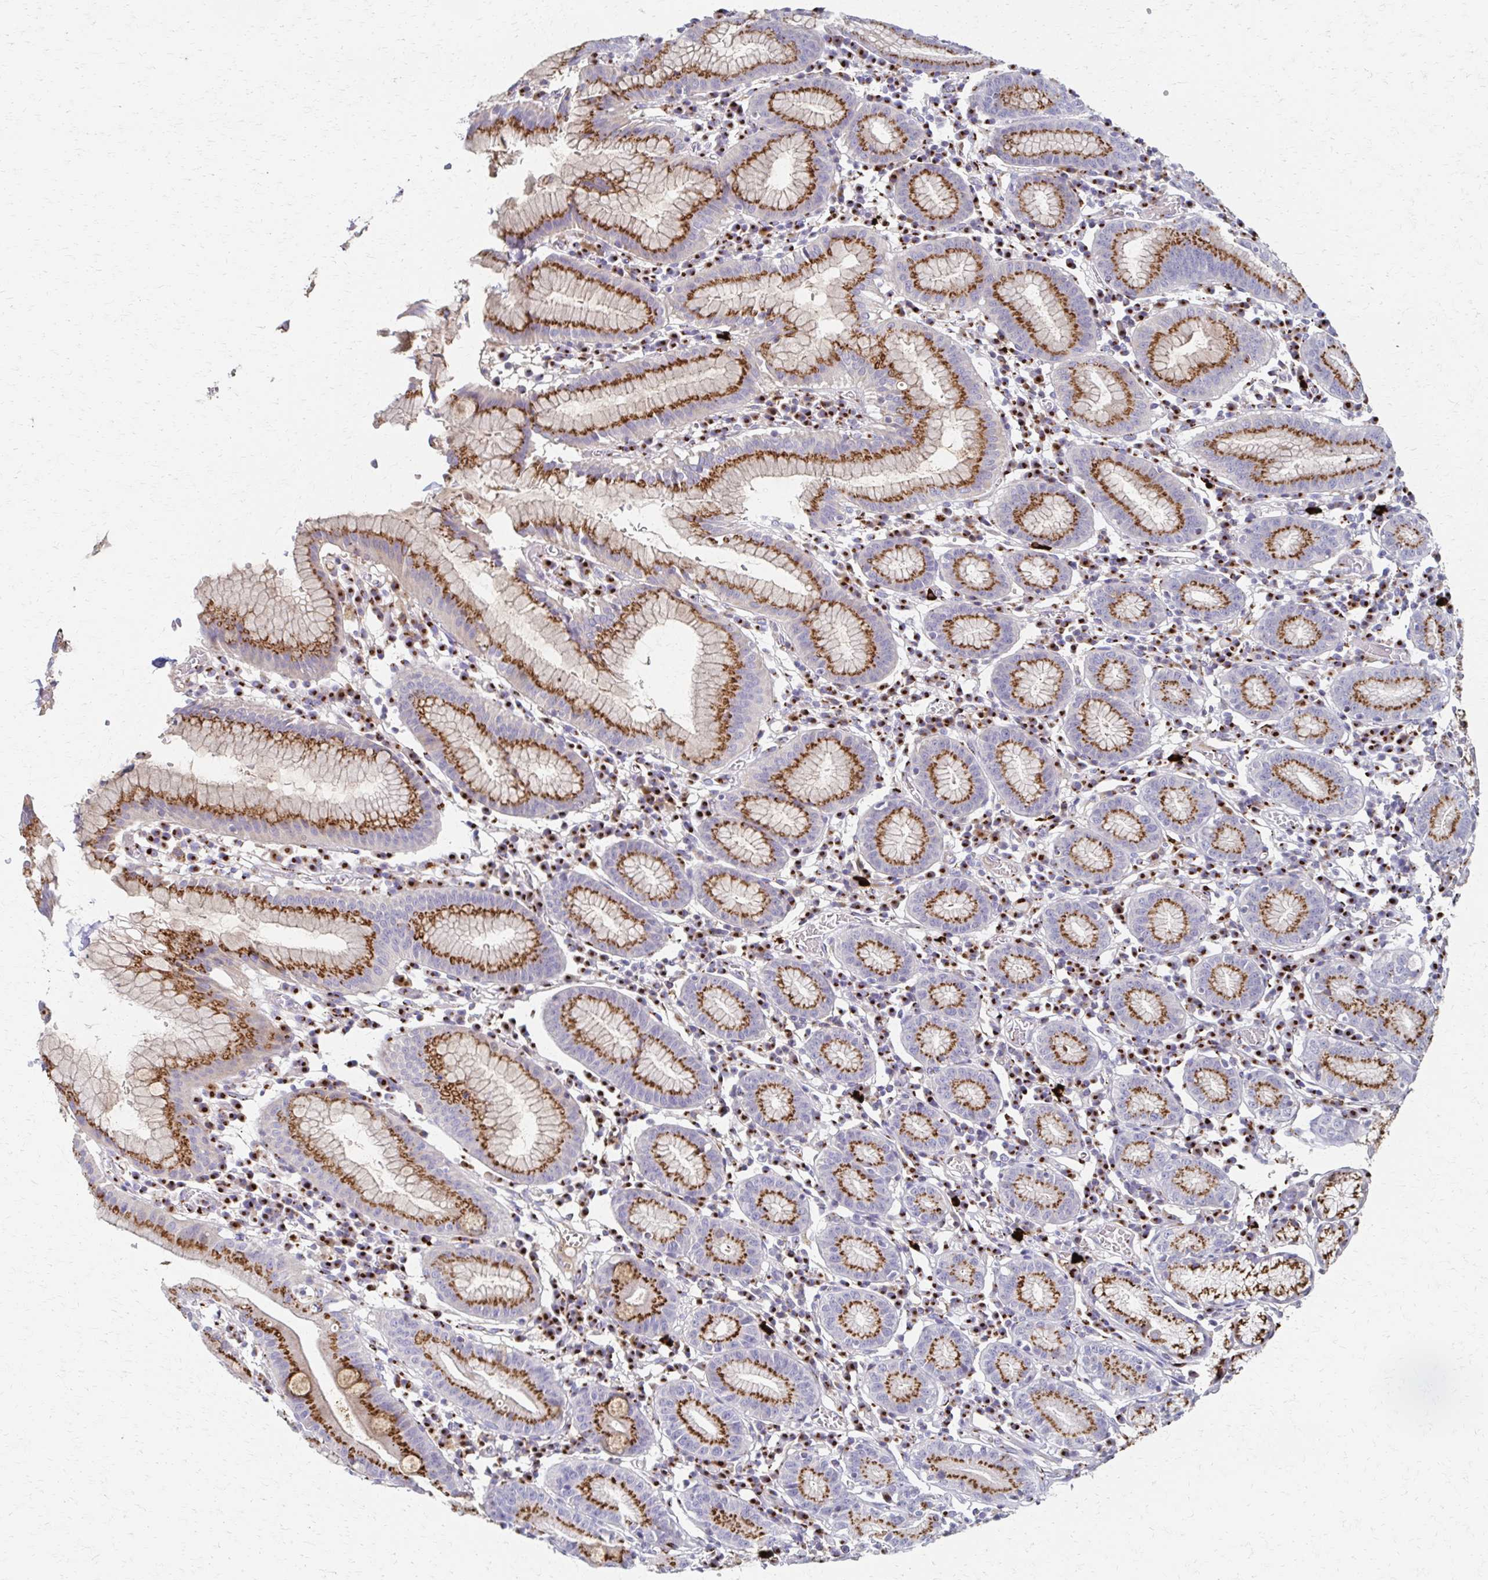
{"staining": {"intensity": "strong", "quantity": ">75%", "location": "cytoplasmic/membranous"}, "tissue": "stomach", "cell_type": "Glandular cells", "image_type": "normal", "snomed": [{"axis": "morphology", "description": "Normal tissue, NOS"}, {"axis": "topography", "description": "Stomach"}], "caption": "Stomach stained for a protein (brown) reveals strong cytoplasmic/membranous positive staining in about >75% of glandular cells.", "gene": "ENSG00000254692", "patient": {"sex": "male", "age": 55}}